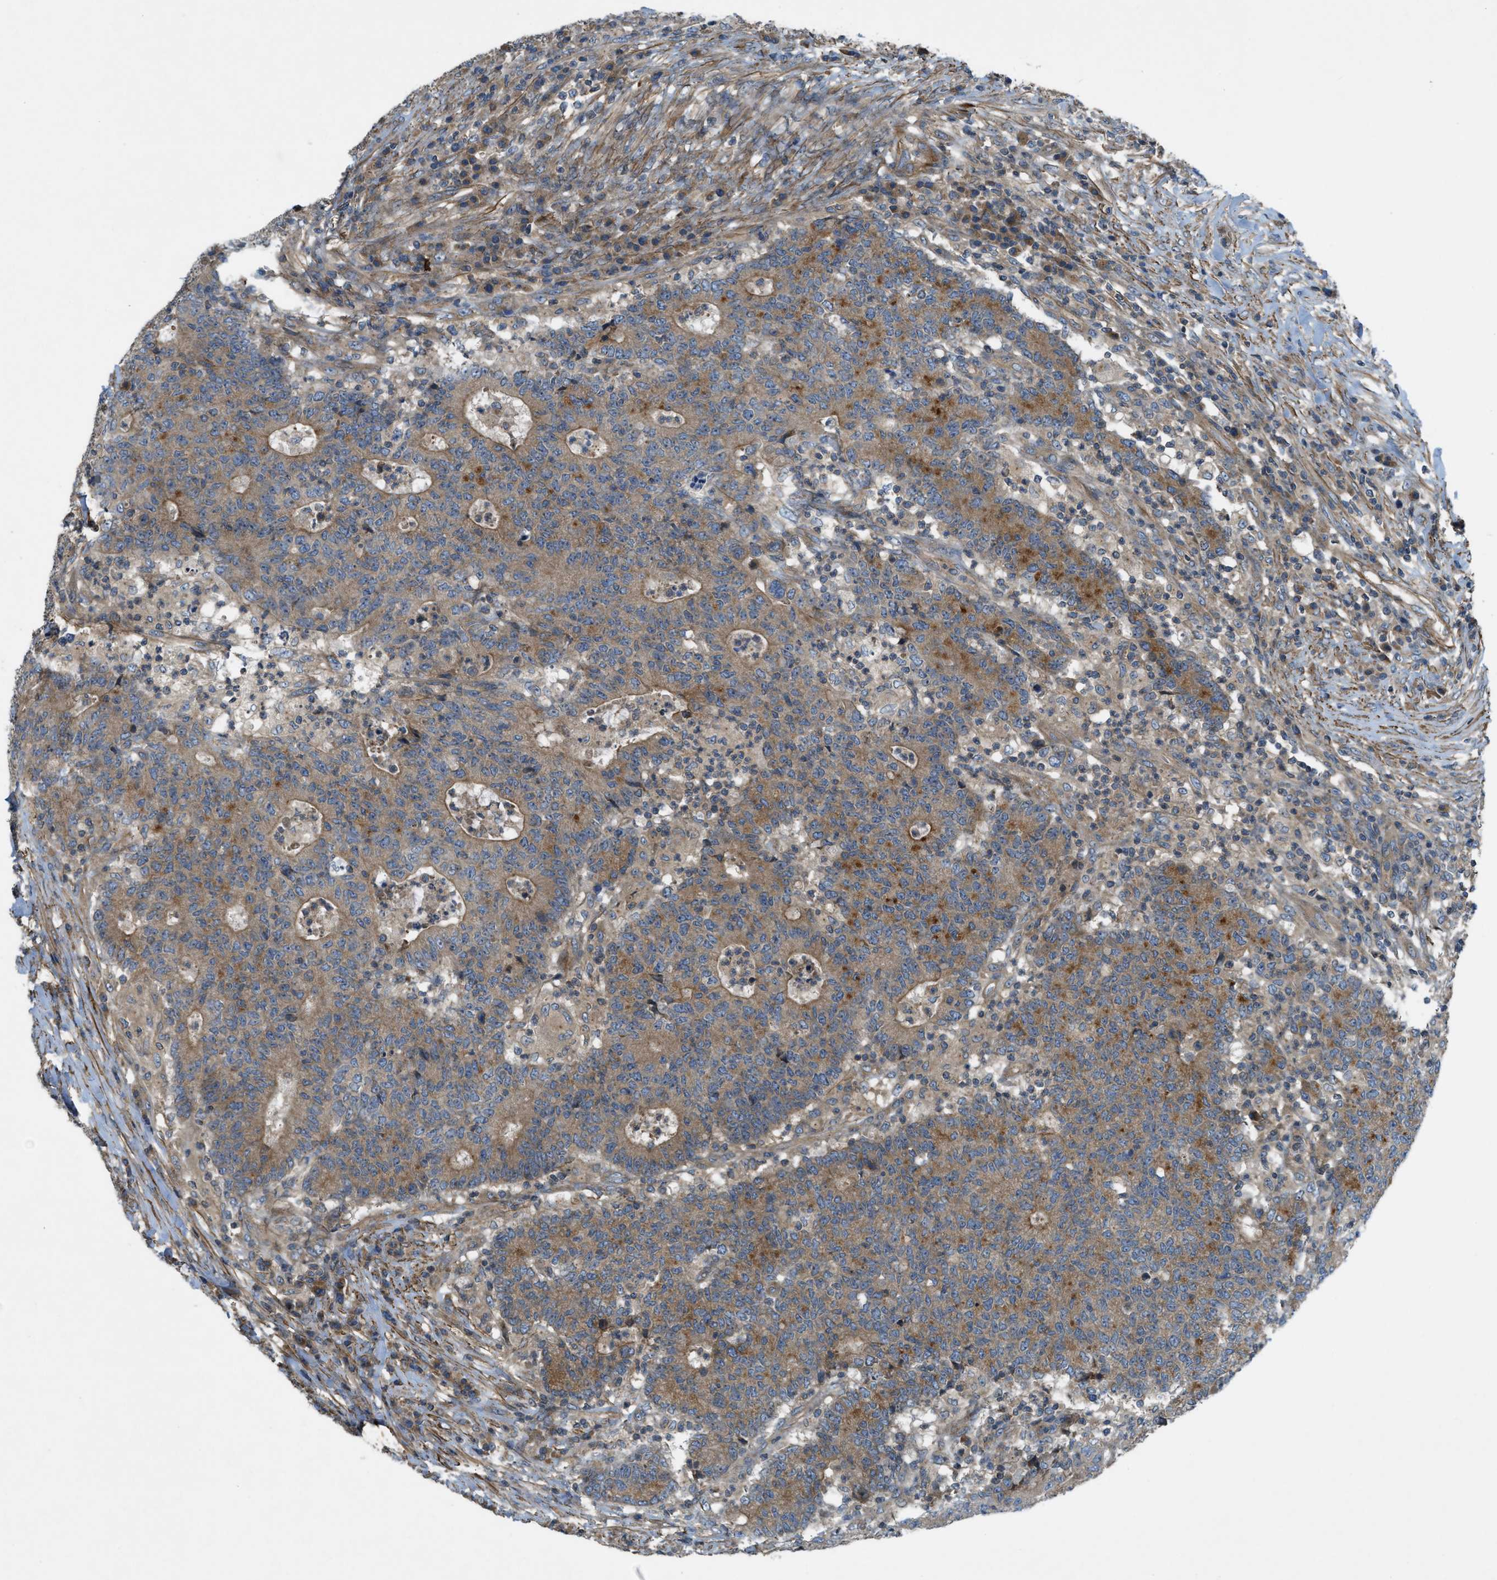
{"staining": {"intensity": "moderate", "quantity": ">75%", "location": "cytoplasmic/membranous"}, "tissue": "colorectal cancer", "cell_type": "Tumor cells", "image_type": "cancer", "snomed": [{"axis": "morphology", "description": "Normal tissue, NOS"}, {"axis": "morphology", "description": "Adenocarcinoma, NOS"}, {"axis": "topography", "description": "Colon"}], "caption": "Protein analysis of colorectal adenocarcinoma tissue shows moderate cytoplasmic/membranous staining in approximately >75% of tumor cells. (IHC, brightfield microscopy, high magnification).", "gene": "VEZT", "patient": {"sex": "female", "age": 75}}